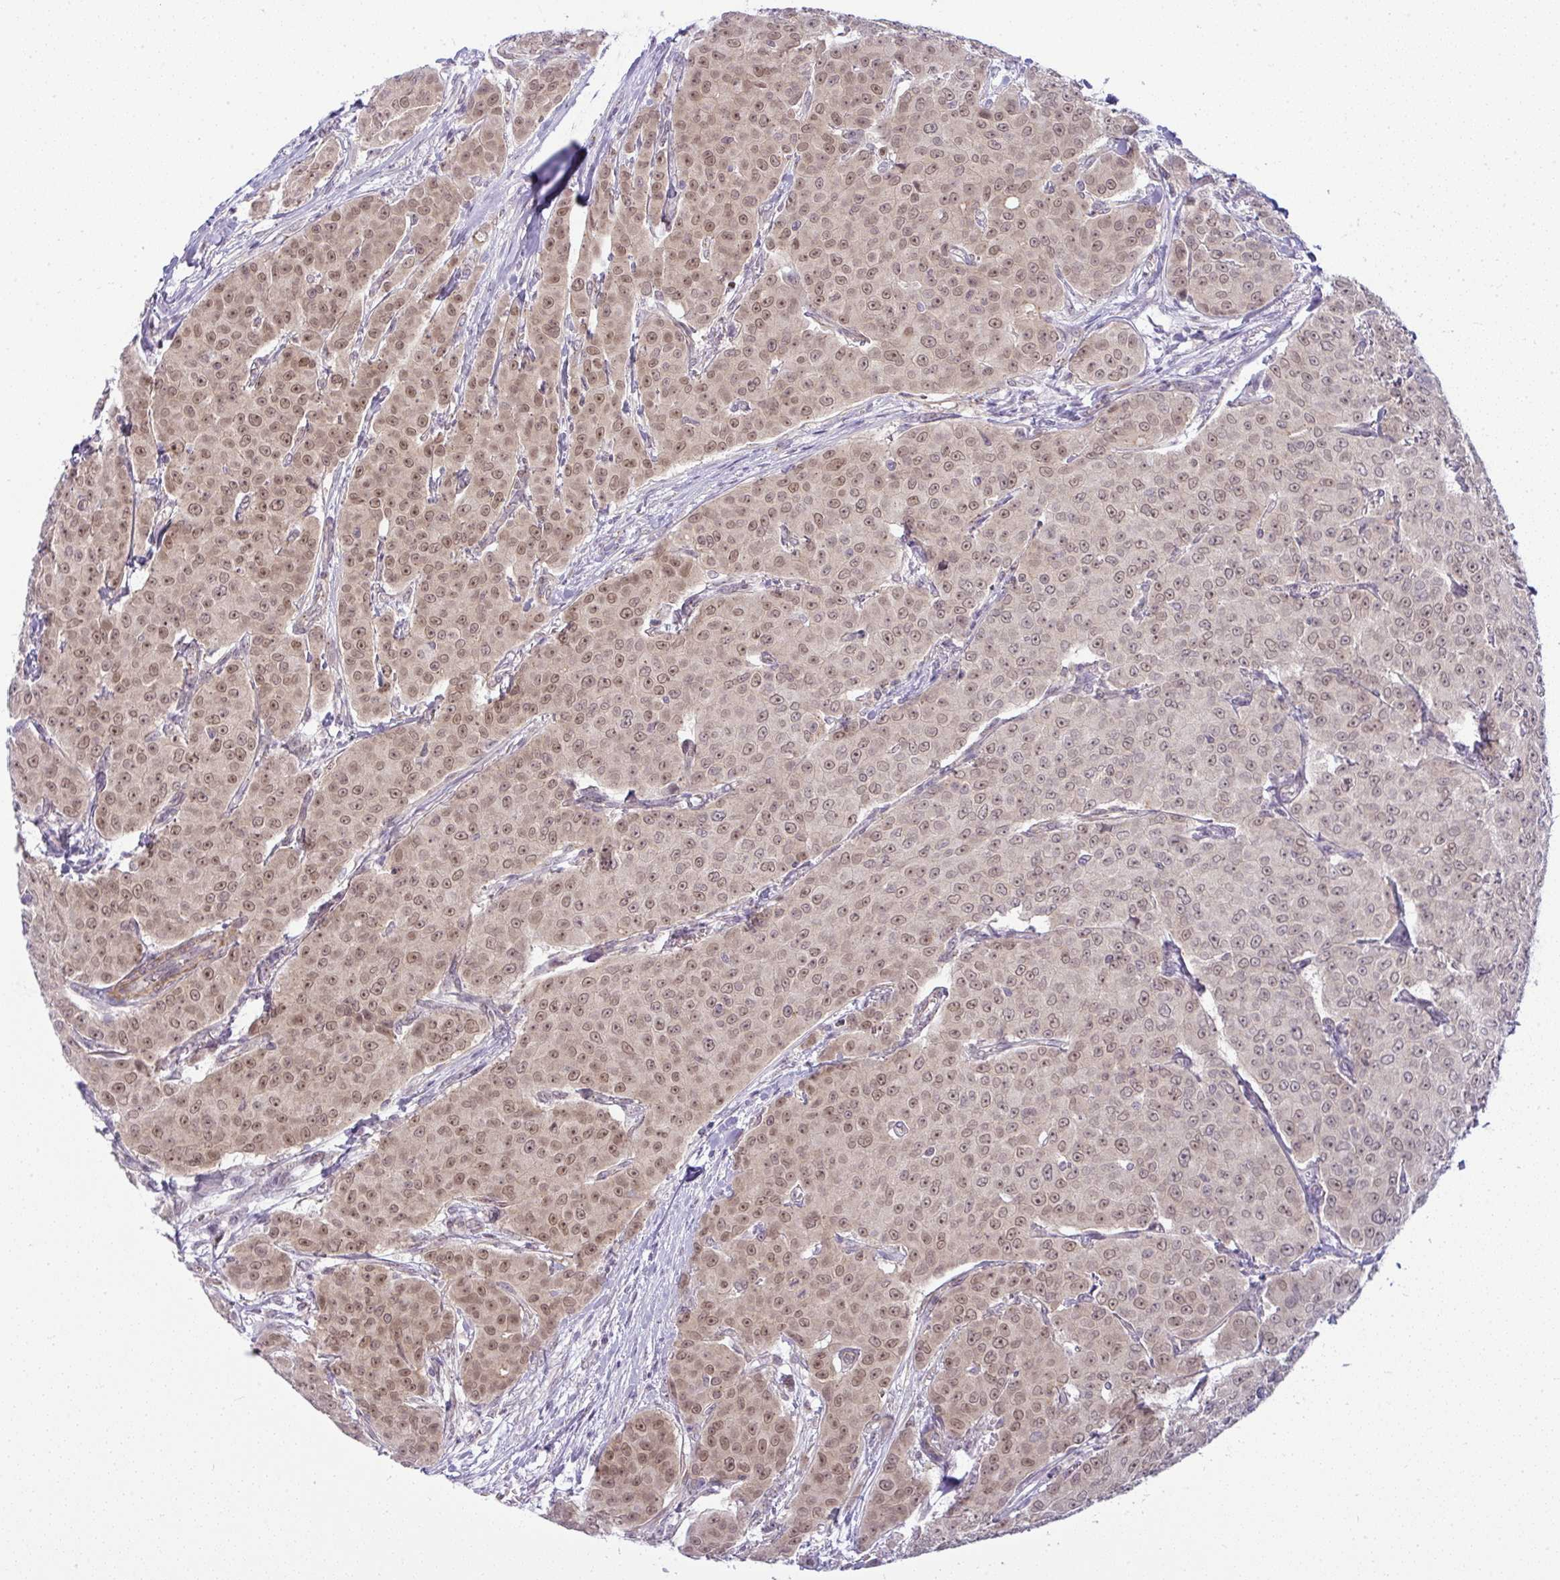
{"staining": {"intensity": "moderate", "quantity": ">75%", "location": "nuclear"}, "tissue": "breast cancer", "cell_type": "Tumor cells", "image_type": "cancer", "snomed": [{"axis": "morphology", "description": "Duct carcinoma"}, {"axis": "topography", "description": "Breast"}], "caption": "Immunohistochemical staining of human intraductal carcinoma (breast) displays medium levels of moderate nuclear staining in about >75% of tumor cells.", "gene": "DZIP1", "patient": {"sex": "female", "age": 91}}